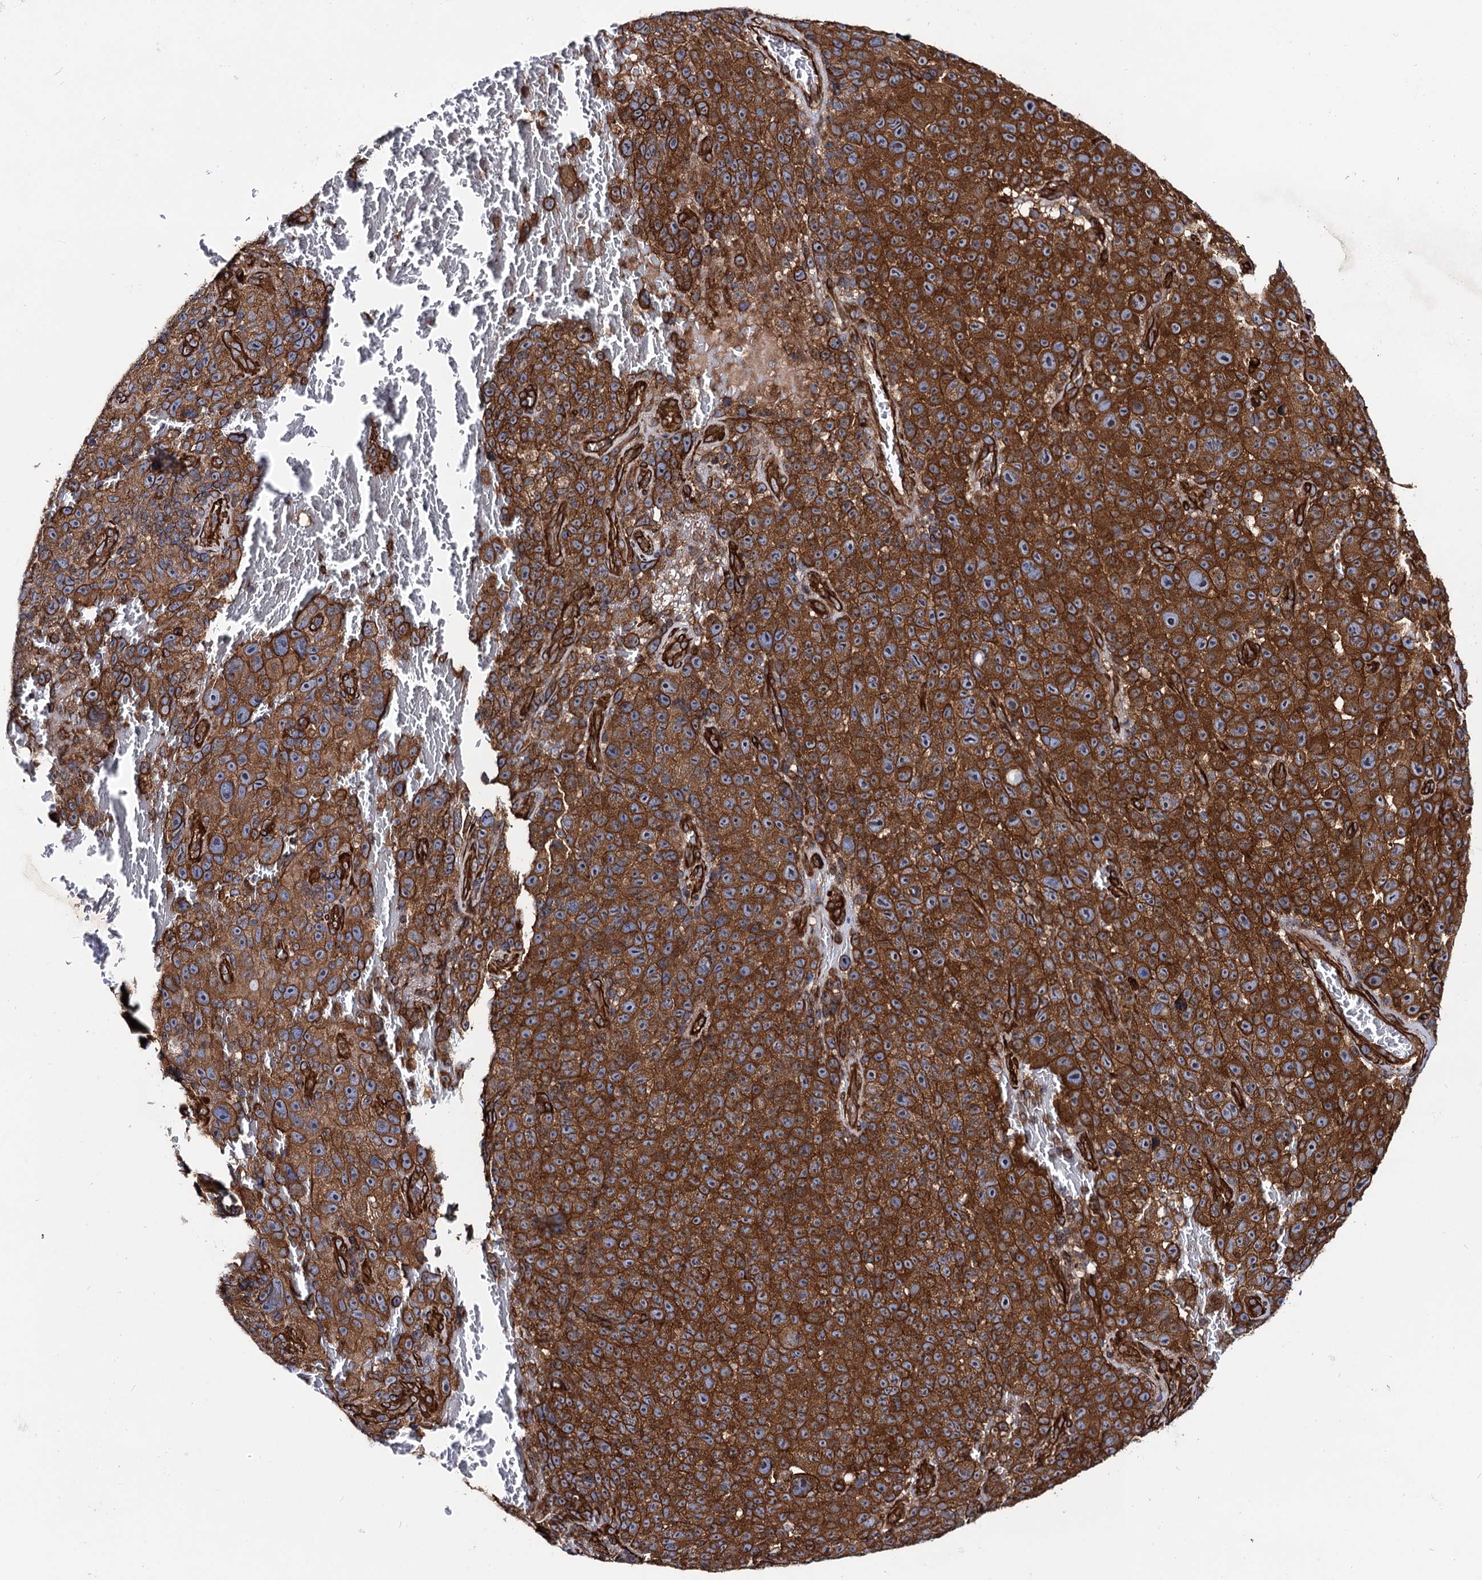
{"staining": {"intensity": "strong", "quantity": ">75%", "location": "cytoplasmic/membranous"}, "tissue": "melanoma", "cell_type": "Tumor cells", "image_type": "cancer", "snomed": [{"axis": "morphology", "description": "Malignant melanoma, NOS"}, {"axis": "topography", "description": "Skin"}], "caption": "Malignant melanoma stained with a brown dye demonstrates strong cytoplasmic/membranous positive positivity in about >75% of tumor cells.", "gene": "CIP2A", "patient": {"sex": "female", "age": 82}}